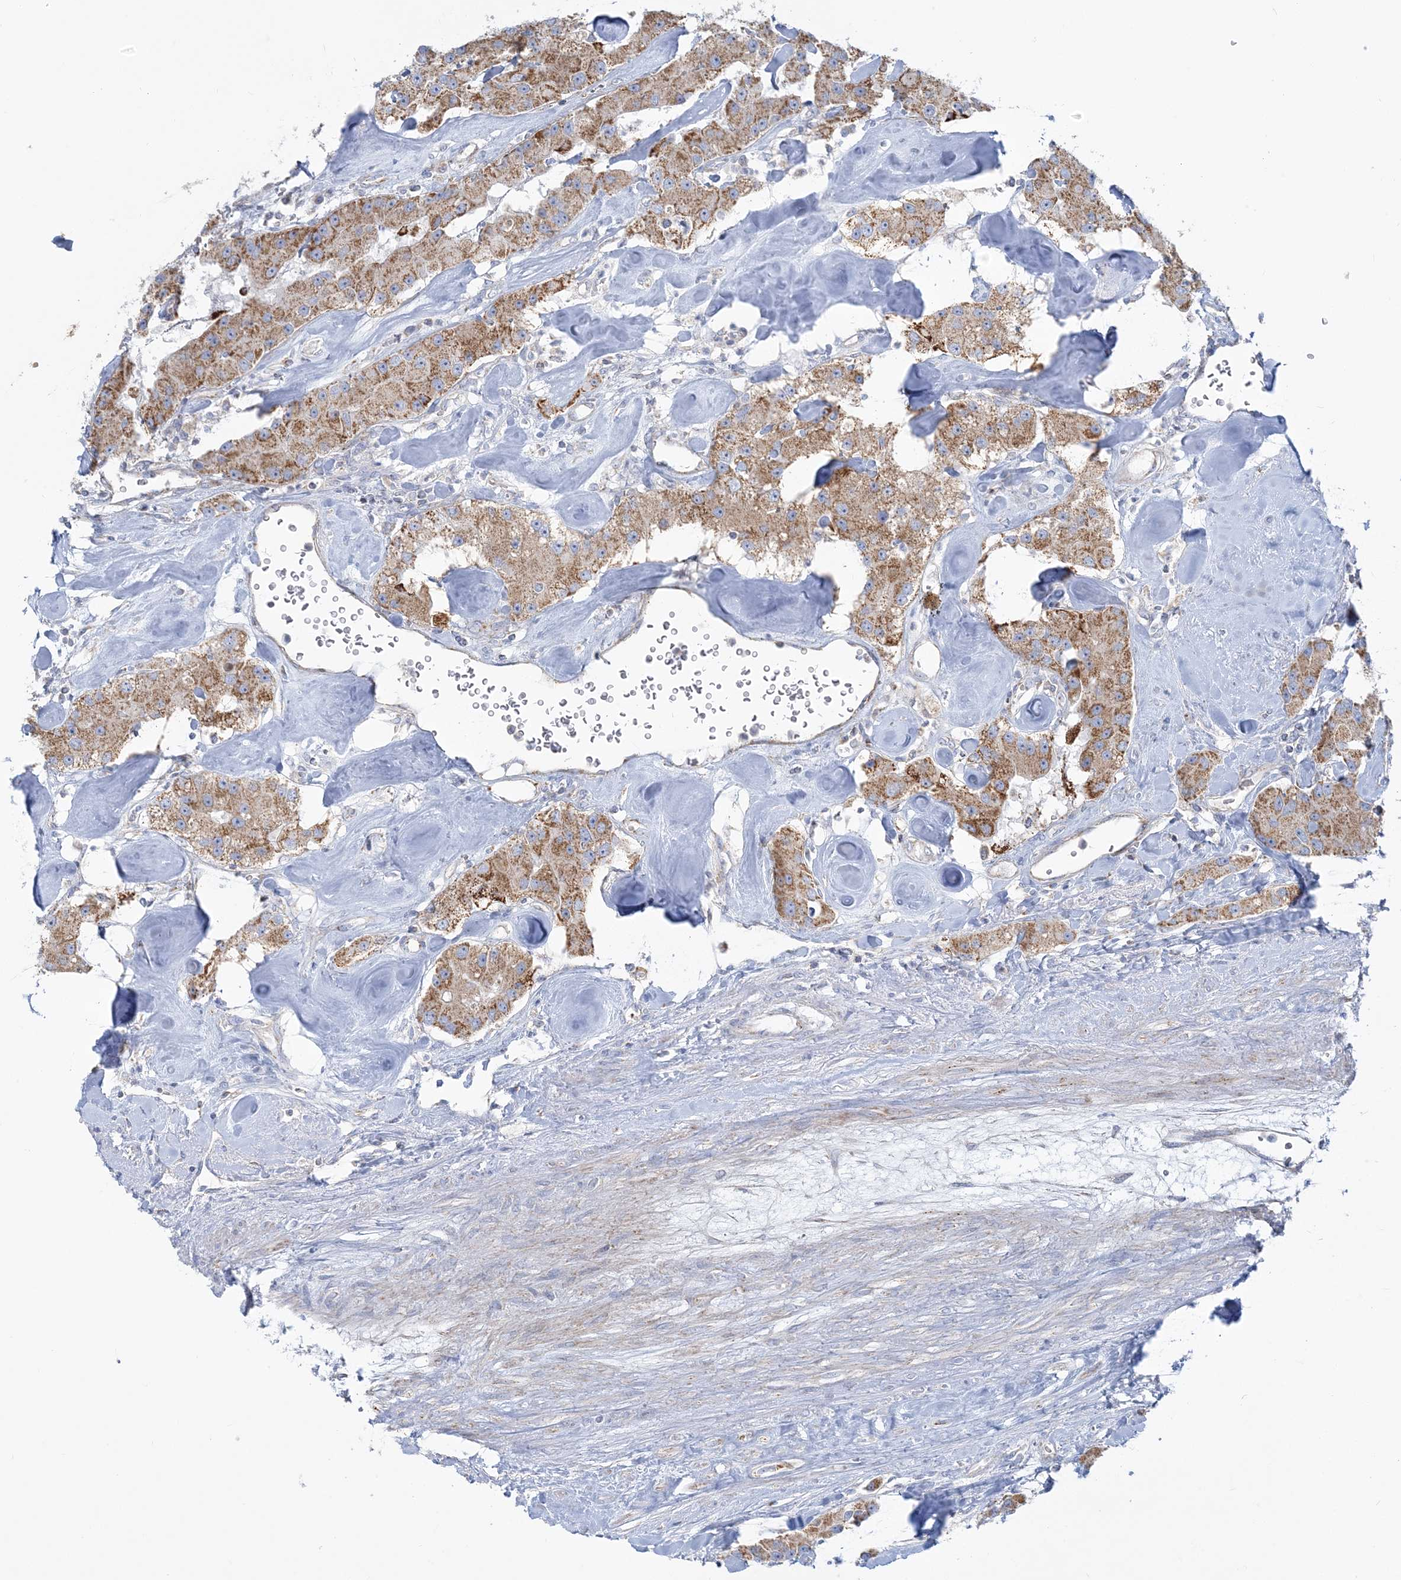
{"staining": {"intensity": "moderate", "quantity": ">75%", "location": "cytoplasmic/membranous"}, "tissue": "carcinoid", "cell_type": "Tumor cells", "image_type": "cancer", "snomed": [{"axis": "morphology", "description": "Carcinoid, malignant, NOS"}, {"axis": "topography", "description": "Pancreas"}], "caption": "An immunohistochemistry histopathology image of tumor tissue is shown. Protein staining in brown highlights moderate cytoplasmic/membranous positivity in carcinoid within tumor cells.", "gene": "TBC1D14", "patient": {"sex": "male", "age": 41}}